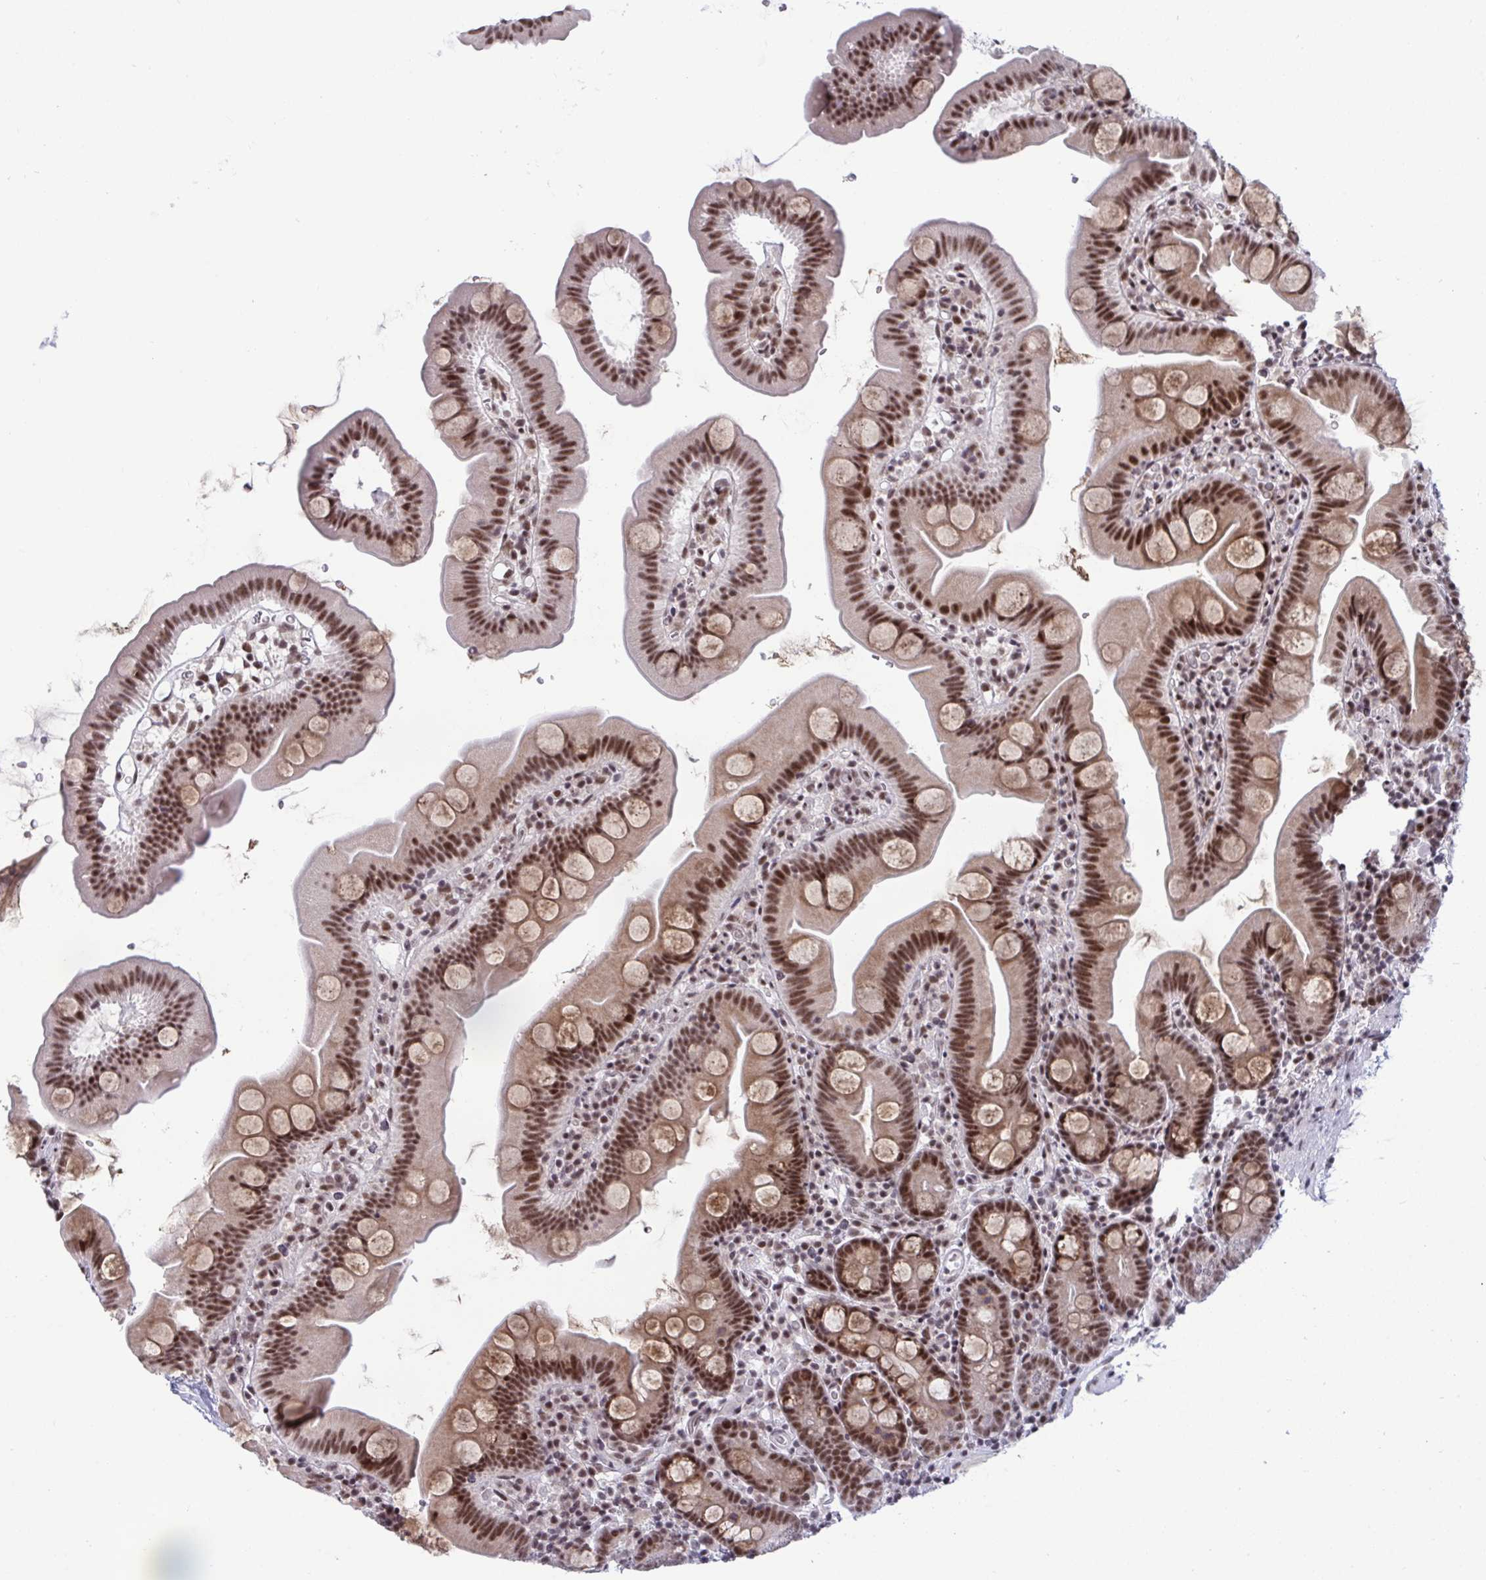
{"staining": {"intensity": "strong", "quantity": ">75%", "location": "nuclear"}, "tissue": "small intestine", "cell_type": "Glandular cells", "image_type": "normal", "snomed": [{"axis": "morphology", "description": "Normal tissue, NOS"}, {"axis": "topography", "description": "Small intestine"}], "caption": "Small intestine was stained to show a protein in brown. There is high levels of strong nuclear staining in approximately >75% of glandular cells. Nuclei are stained in blue.", "gene": "WBP11", "patient": {"sex": "female", "age": 68}}